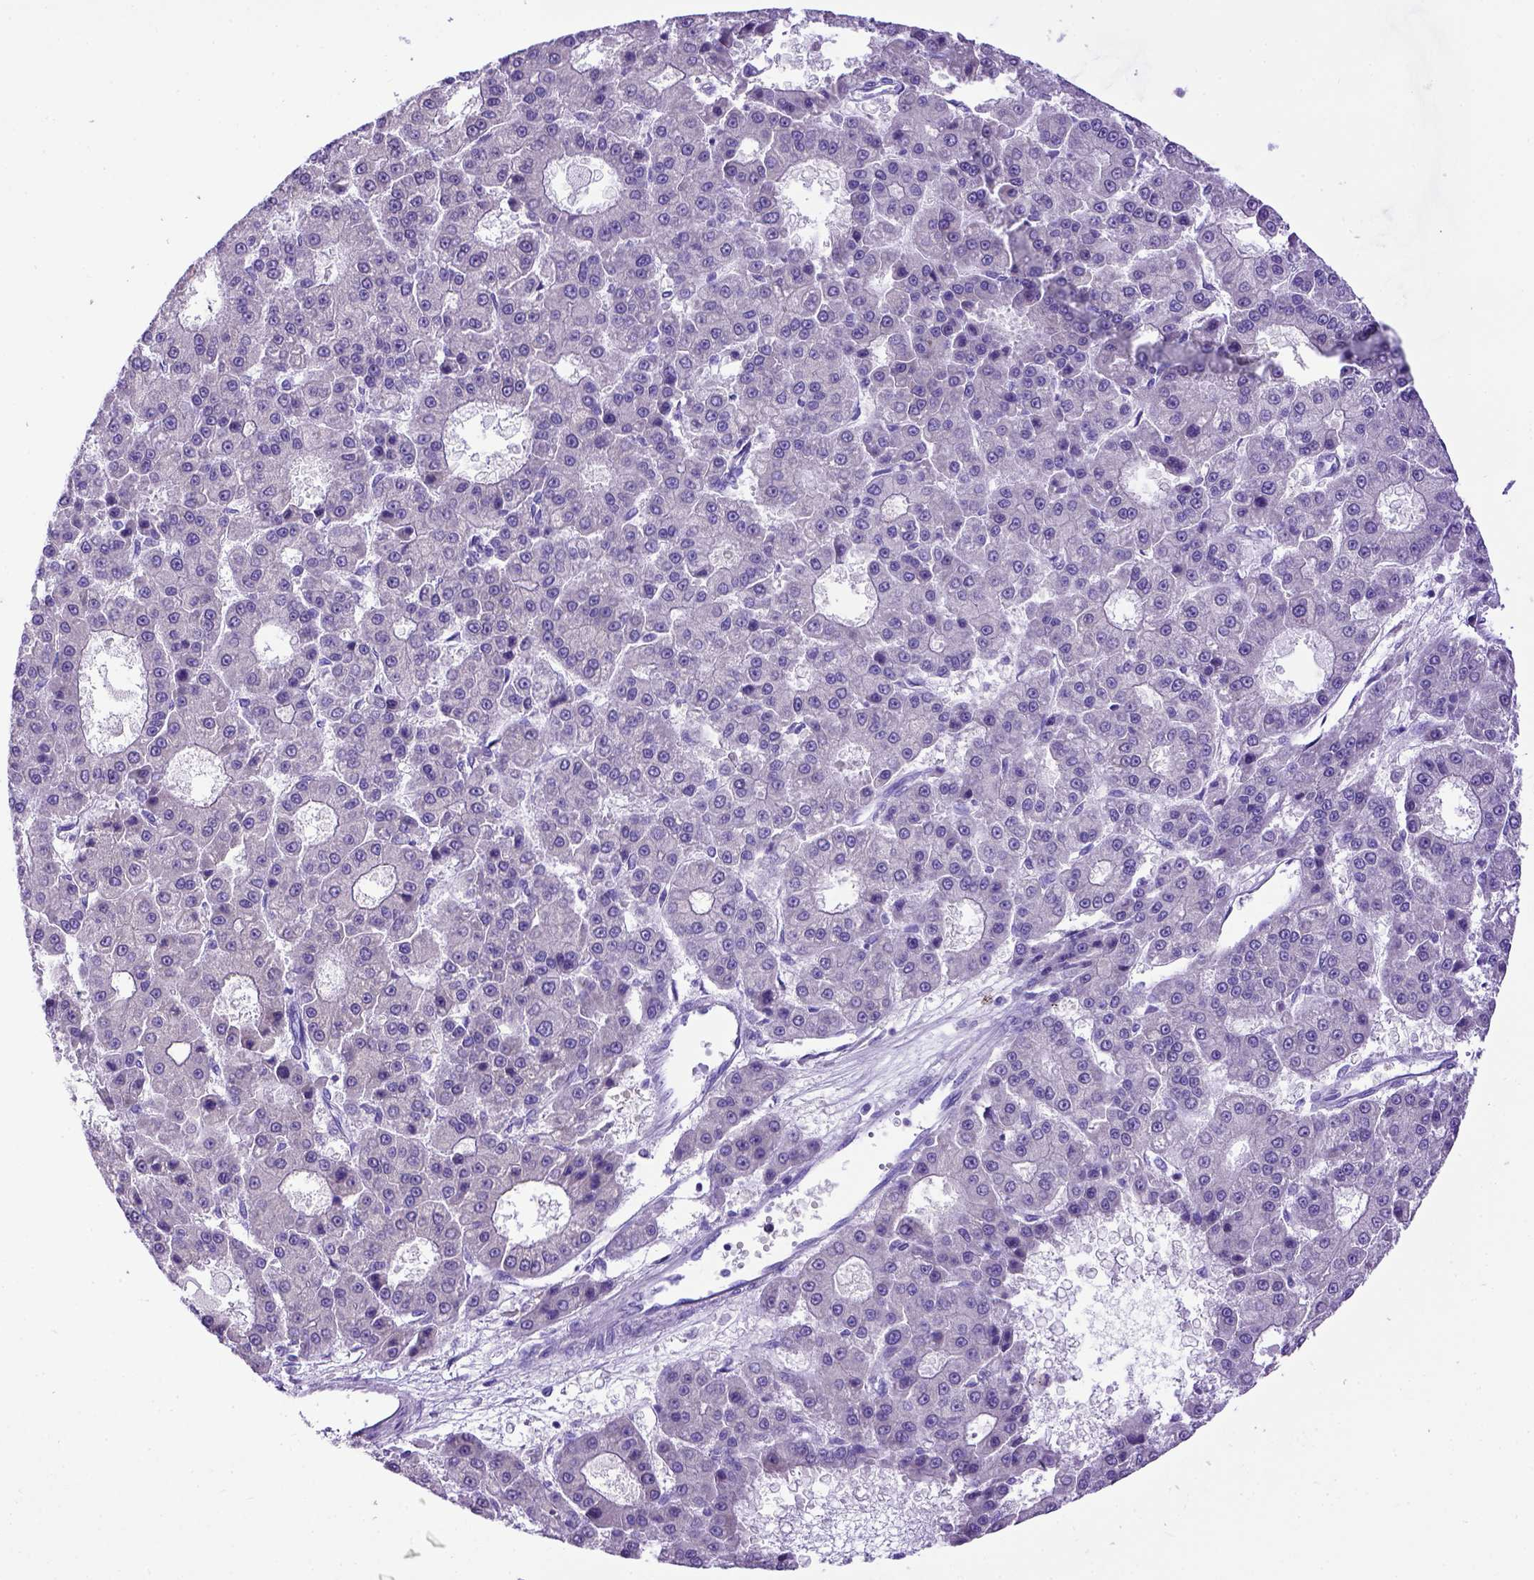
{"staining": {"intensity": "negative", "quantity": "none", "location": "none"}, "tissue": "liver cancer", "cell_type": "Tumor cells", "image_type": "cancer", "snomed": [{"axis": "morphology", "description": "Carcinoma, Hepatocellular, NOS"}, {"axis": "topography", "description": "Liver"}], "caption": "High power microscopy micrograph of an IHC histopathology image of liver cancer, revealing no significant positivity in tumor cells. The staining is performed using DAB (3,3'-diaminobenzidine) brown chromogen with nuclei counter-stained in using hematoxylin.", "gene": "PTGES", "patient": {"sex": "male", "age": 70}}